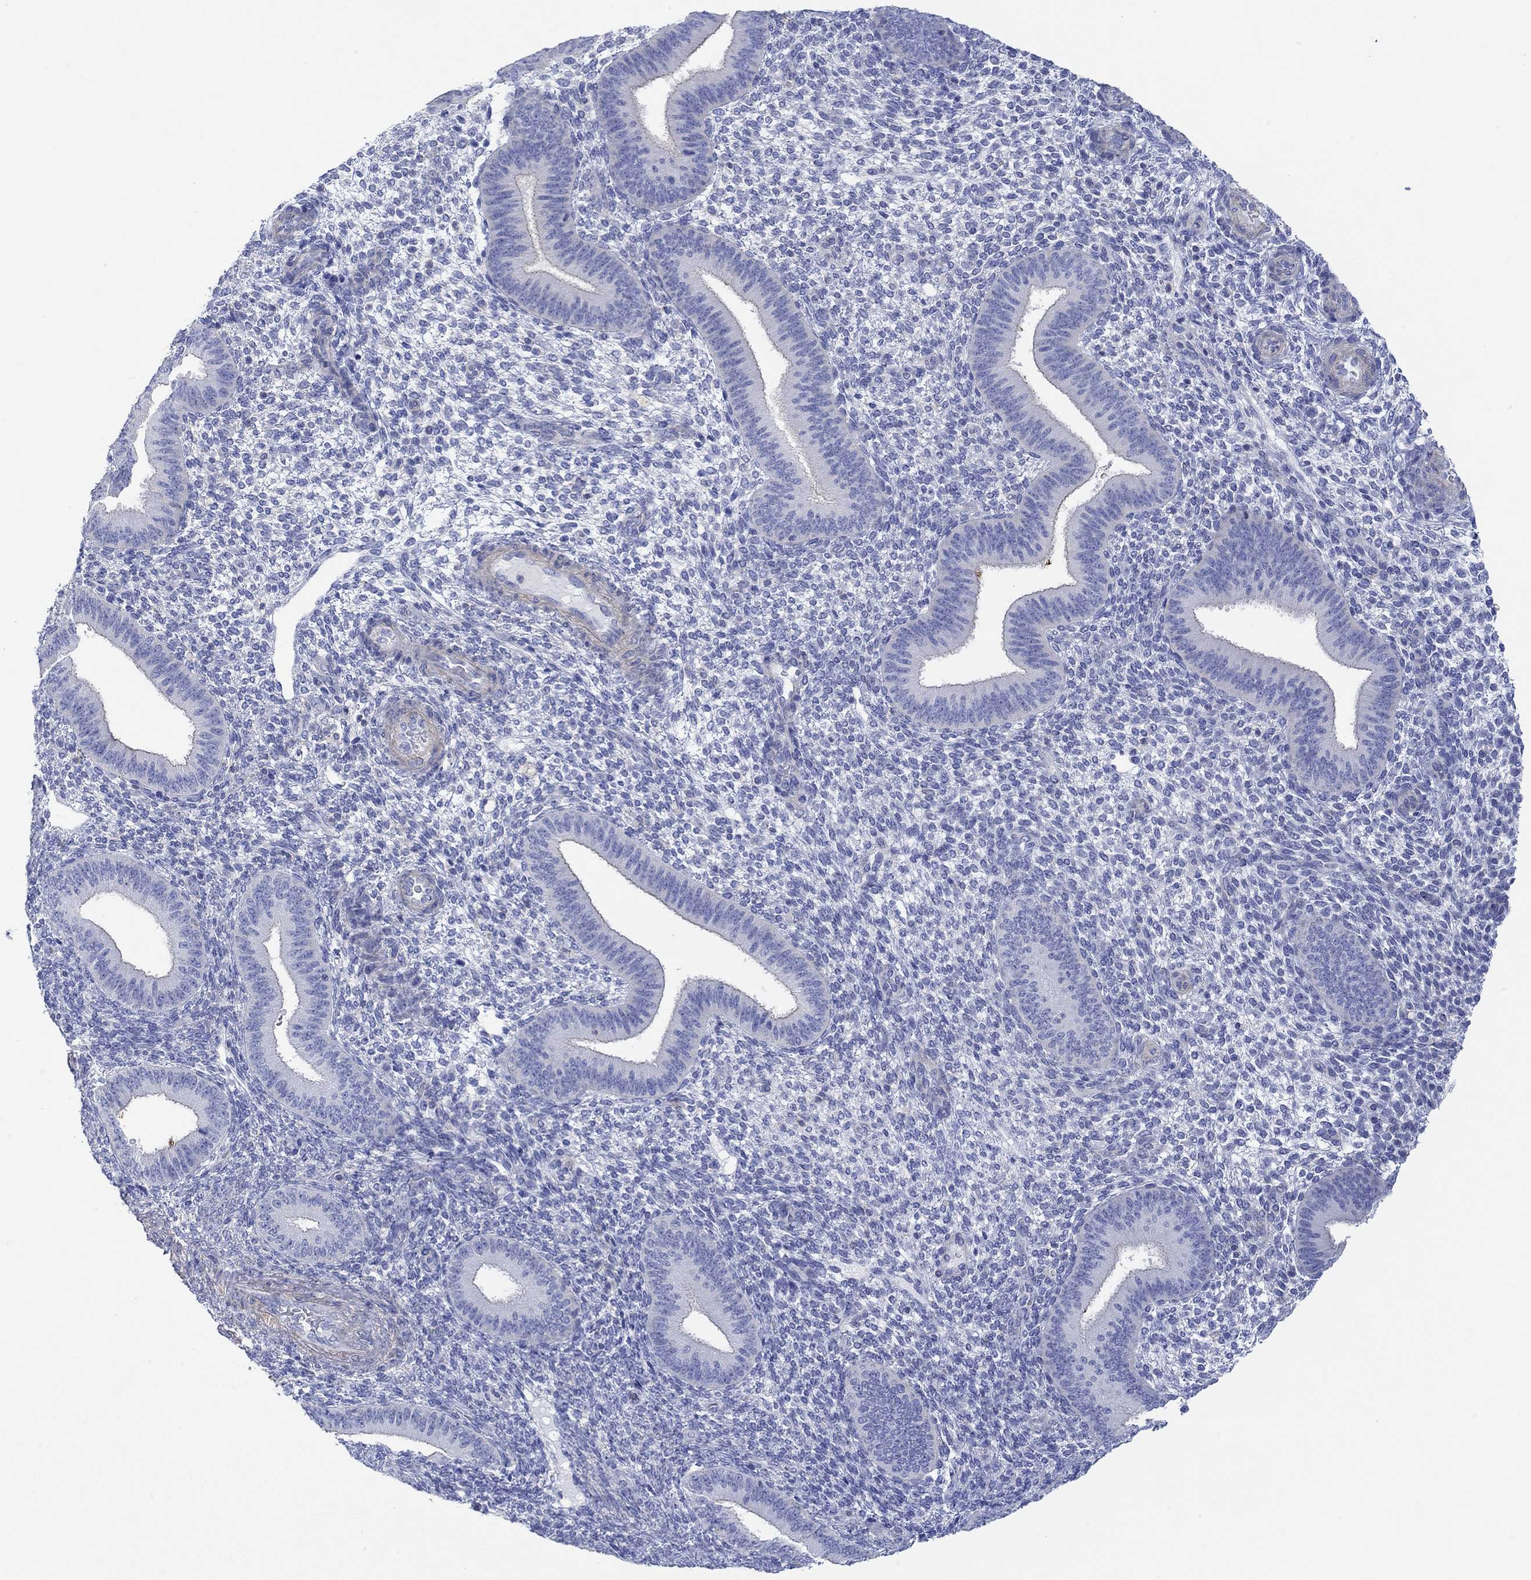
{"staining": {"intensity": "negative", "quantity": "none", "location": "none"}, "tissue": "endometrium", "cell_type": "Cells in endometrial stroma", "image_type": "normal", "snomed": [{"axis": "morphology", "description": "Normal tissue, NOS"}, {"axis": "topography", "description": "Endometrium"}], "caption": "A photomicrograph of endometrium stained for a protein shows no brown staining in cells in endometrial stroma. Brightfield microscopy of immunohistochemistry stained with DAB (3,3'-diaminobenzidine) (brown) and hematoxylin (blue), captured at high magnification.", "gene": "PPIL6", "patient": {"sex": "female", "age": 39}}